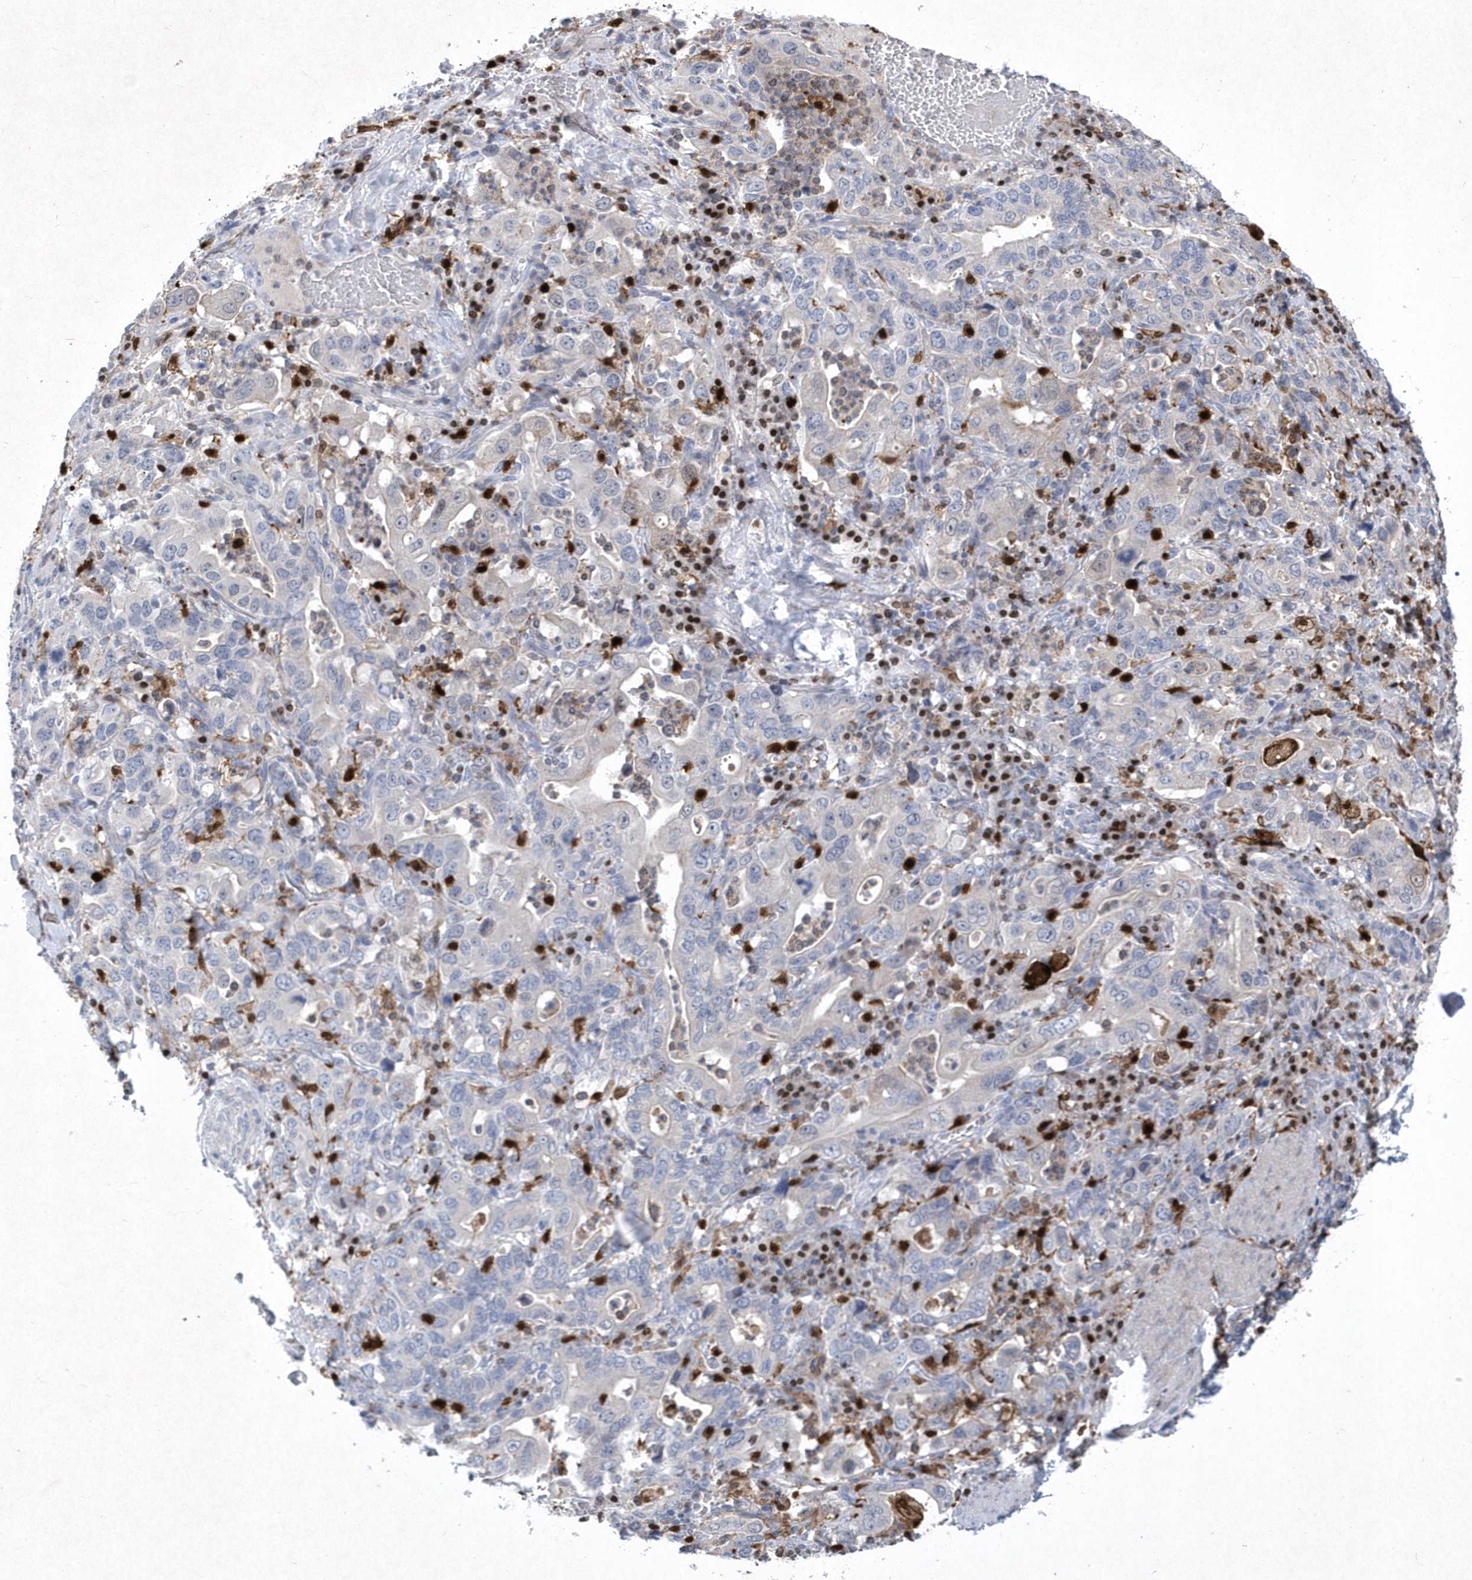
{"staining": {"intensity": "negative", "quantity": "none", "location": "none"}, "tissue": "stomach cancer", "cell_type": "Tumor cells", "image_type": "cancer", "snomed": [{"axis": "morphology", "description": "Adenocarcinoma, NOS"}, {"axis": "topography", "description": "Stomach, upper"}], "caption": "Photomicrograph shows no protein staining in tumor cells of stomach cancer (adenocarcinoma) tissue. Nuclei are stained in blue.", "gene": "BHLHA15", "patient": {"sex": "male", "age": 62}}